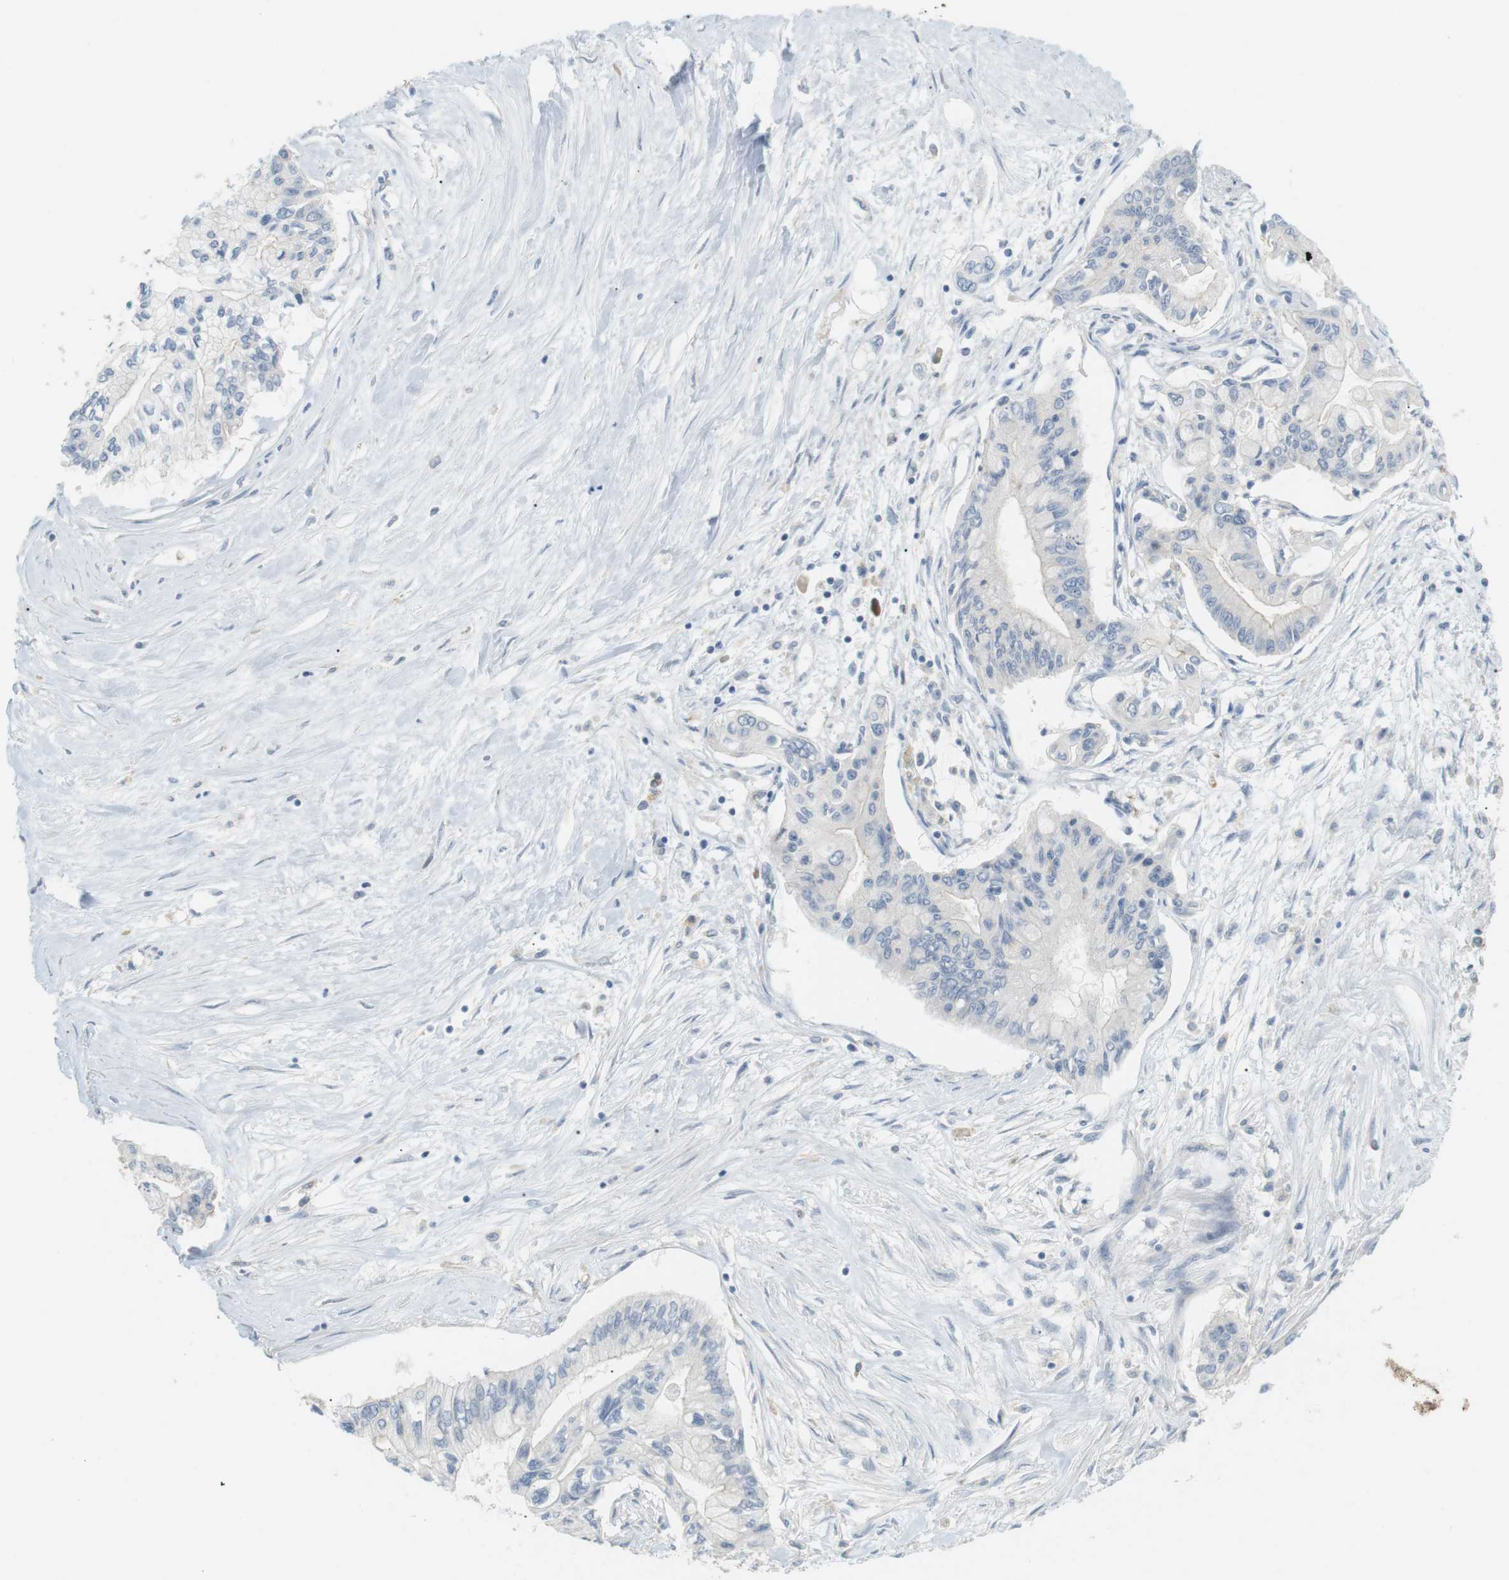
{"staining": {"intensity": "negative", "quantity": "none", "location": "none"}, "tissue": "pancreatic cancer", "cell_type": "Tumor cells", "image_type": "cancer", "snomed": [{"axis": "morphology", "description": "Adenocarcinoma, NOS"}, {"axis": "topography", "description": "Pancreas"}], "caption": "DAB (3,3'-diaminobenzidine) immunohistochemical staining of pancreatic cancer displays no significant expression in tumor cells. (DAB immunohistochemistry, high magnification).", "gene": "TMEM200A", "patient": {"sex": "female", "age": 77}}